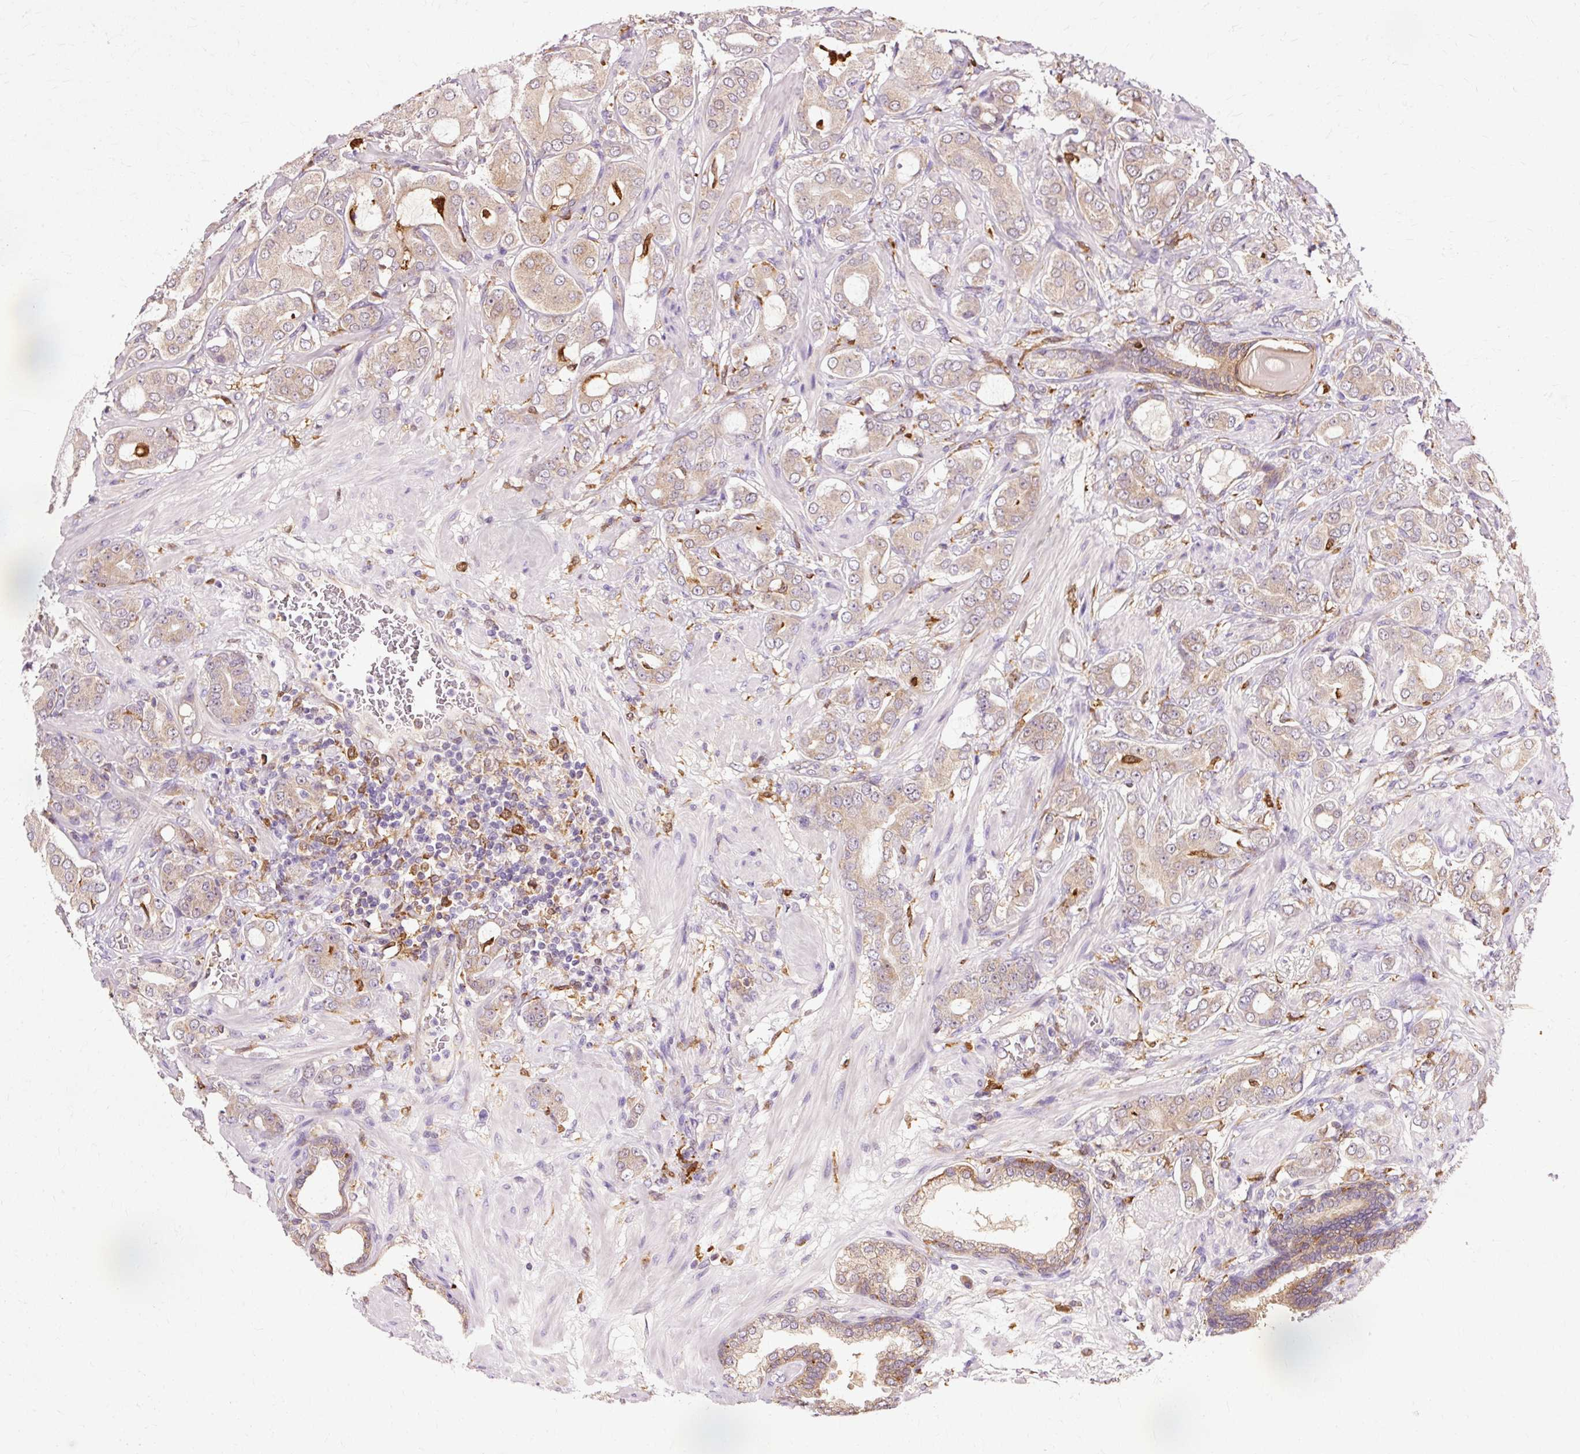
{"staining": {"intensity": "weak", "quantity": ">75%", "location": "cytoplasmic/membranous"}, "tissue": "prostate cancer", "cell_type": "Tumor cells", "image_type": "cancer", "snomed": [{"axis": "morphology", "description": "Adenocarcinoma, Low grade"}, {"axis": "topography", "description": "Prostate"}], "caption": "Protein analysis of prostate low-grade adenocarcinoma tissue displays weak cytoplasmic/membranous expression in about >75% of tumor cells. (brown staining indicates protein expression, while blue staining denotes nuclei).", "gene": "GPX1", "patient": {"sex": "male", "age": 57}}